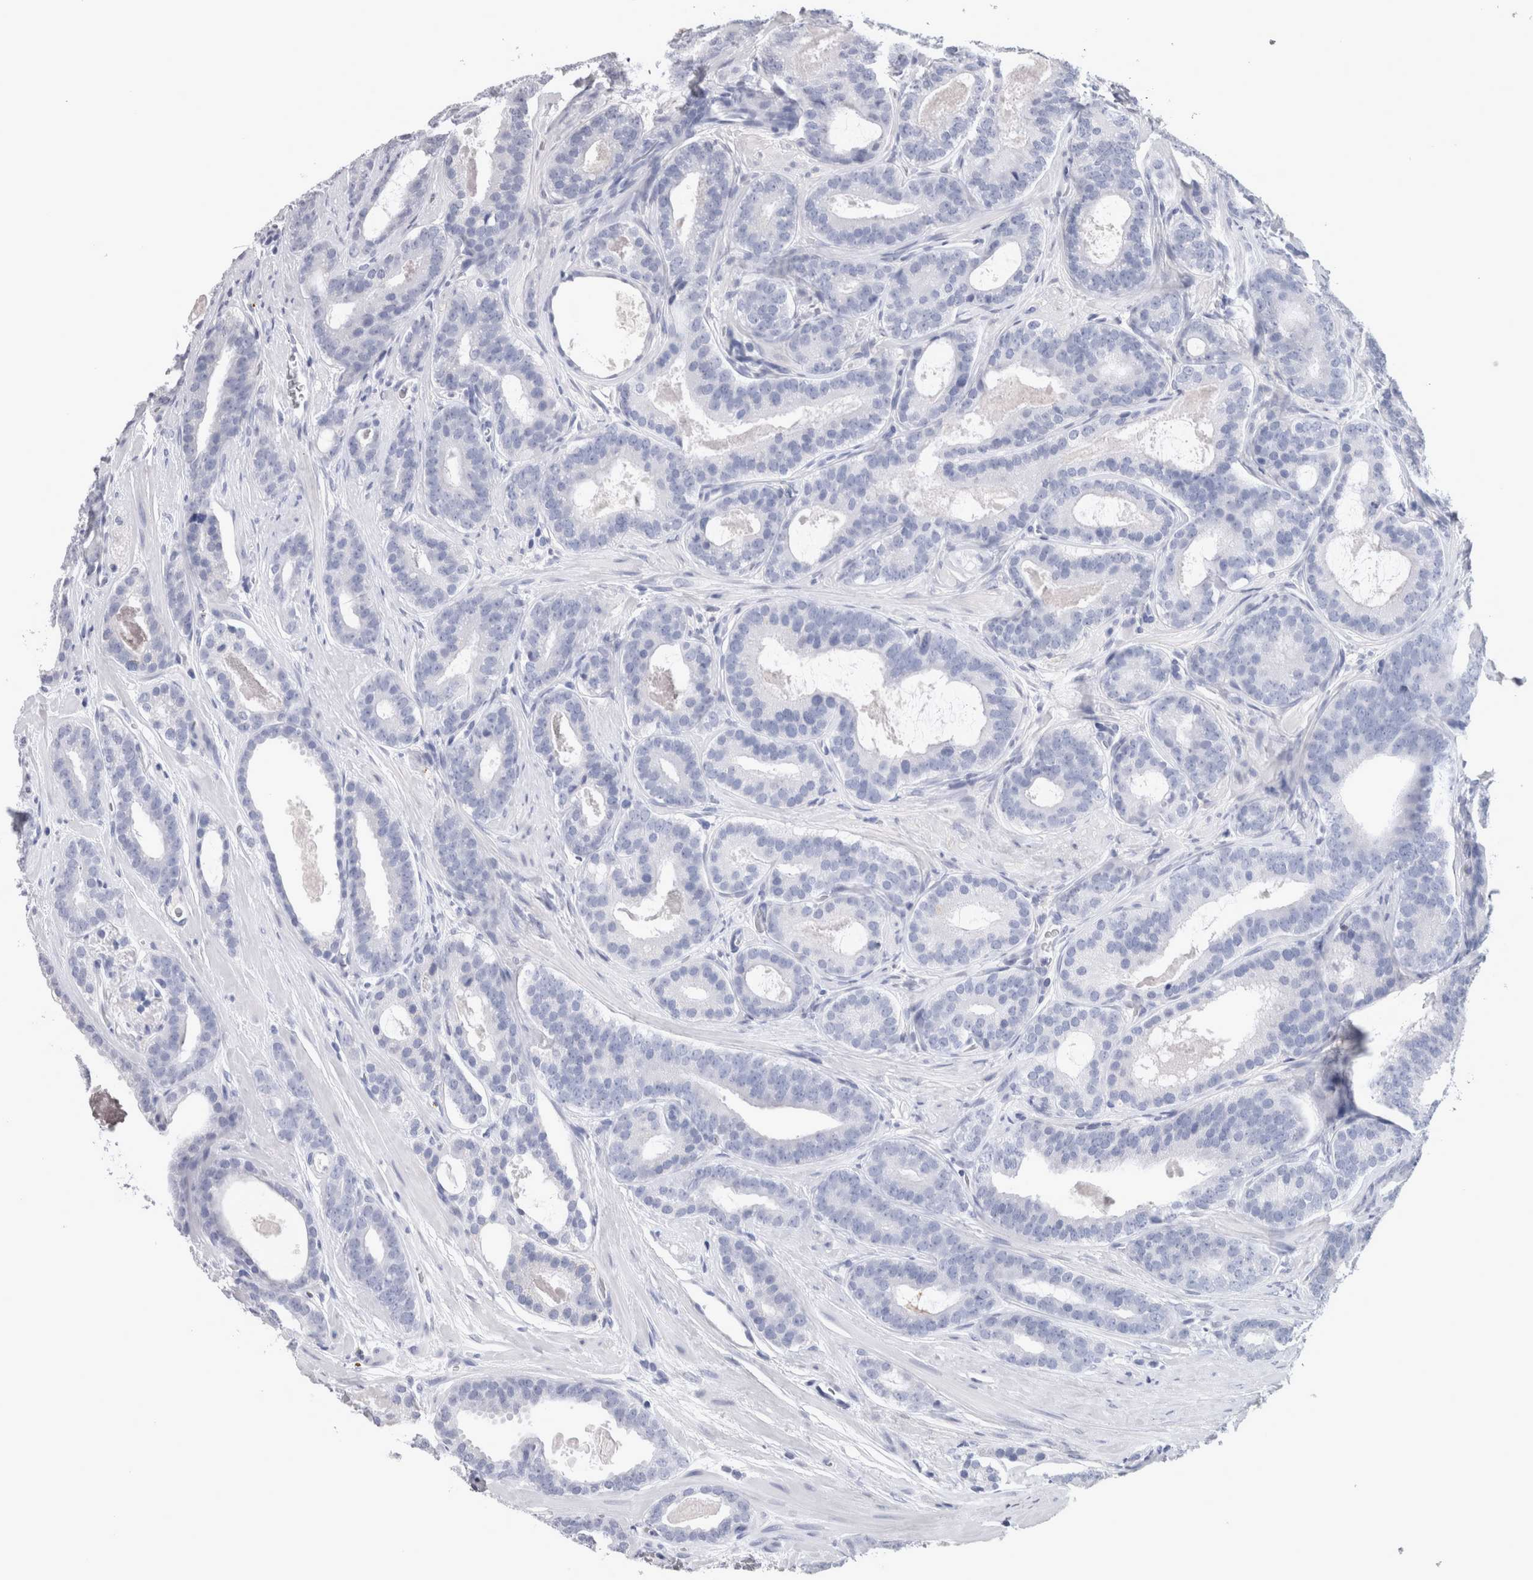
{"staining": {"intensity": "negative", "quantity": "none", "location": "none"}, "tissue": "prostate cancer", "cell_type": "Tumor cells", "image_type": "cancer", "snomed": [{"axis": "morphology", "description": "Adenocarcinoma, High grade"}, {"axis": "topography", "description": "Prostate"}], "caption": "IHC image of human prostate cancer (adenocarcinoma (high-grade)) stained for a protein (brown), which reveals no staining in tumor cells.", "gene": "CA8", "patient": {"sex": "male", "age": 60}}